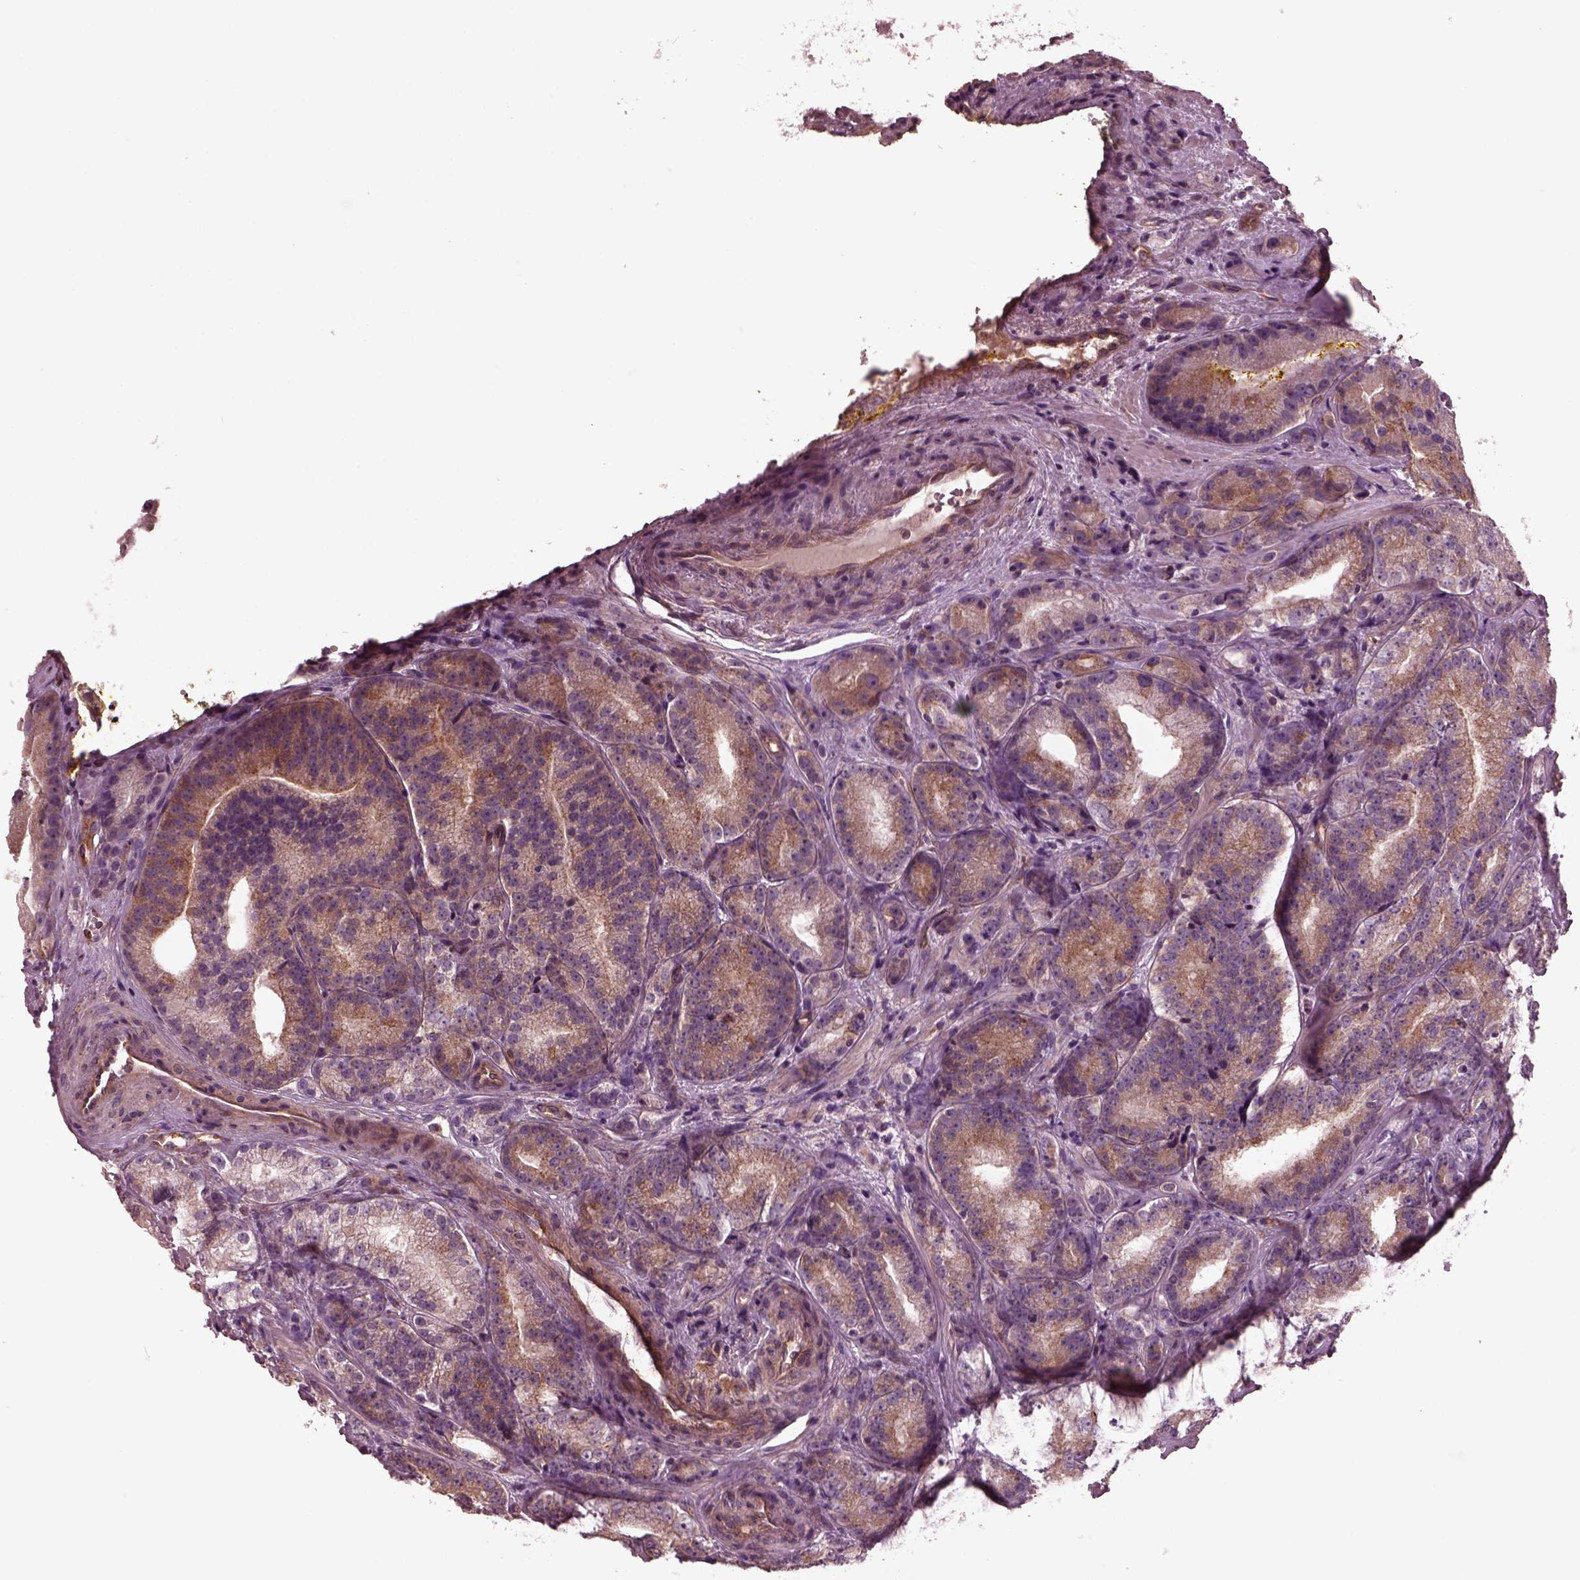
{"staining": {"intensity": "moderate", "quantity": "25%-75%", "location": "cytoplasmic/membranous"}, "tissue": "prostate cancer", "cell_type": "Tumor cells", "image_type": "cancer", "snomed": [{"axis": "morphology", "description": "Adenocarcinoma, NOS"}, {"axis": "topography", "description": "Prostate"}], "caption": "Tumor cells demonstrate medium levels of moderate cytoplasmic/membranous expression in approximately 25%-75% of cells in human prostate adenocarcinoma.", "gene": "TUBG1", "patient": {"sex": "male", "age": 63}}